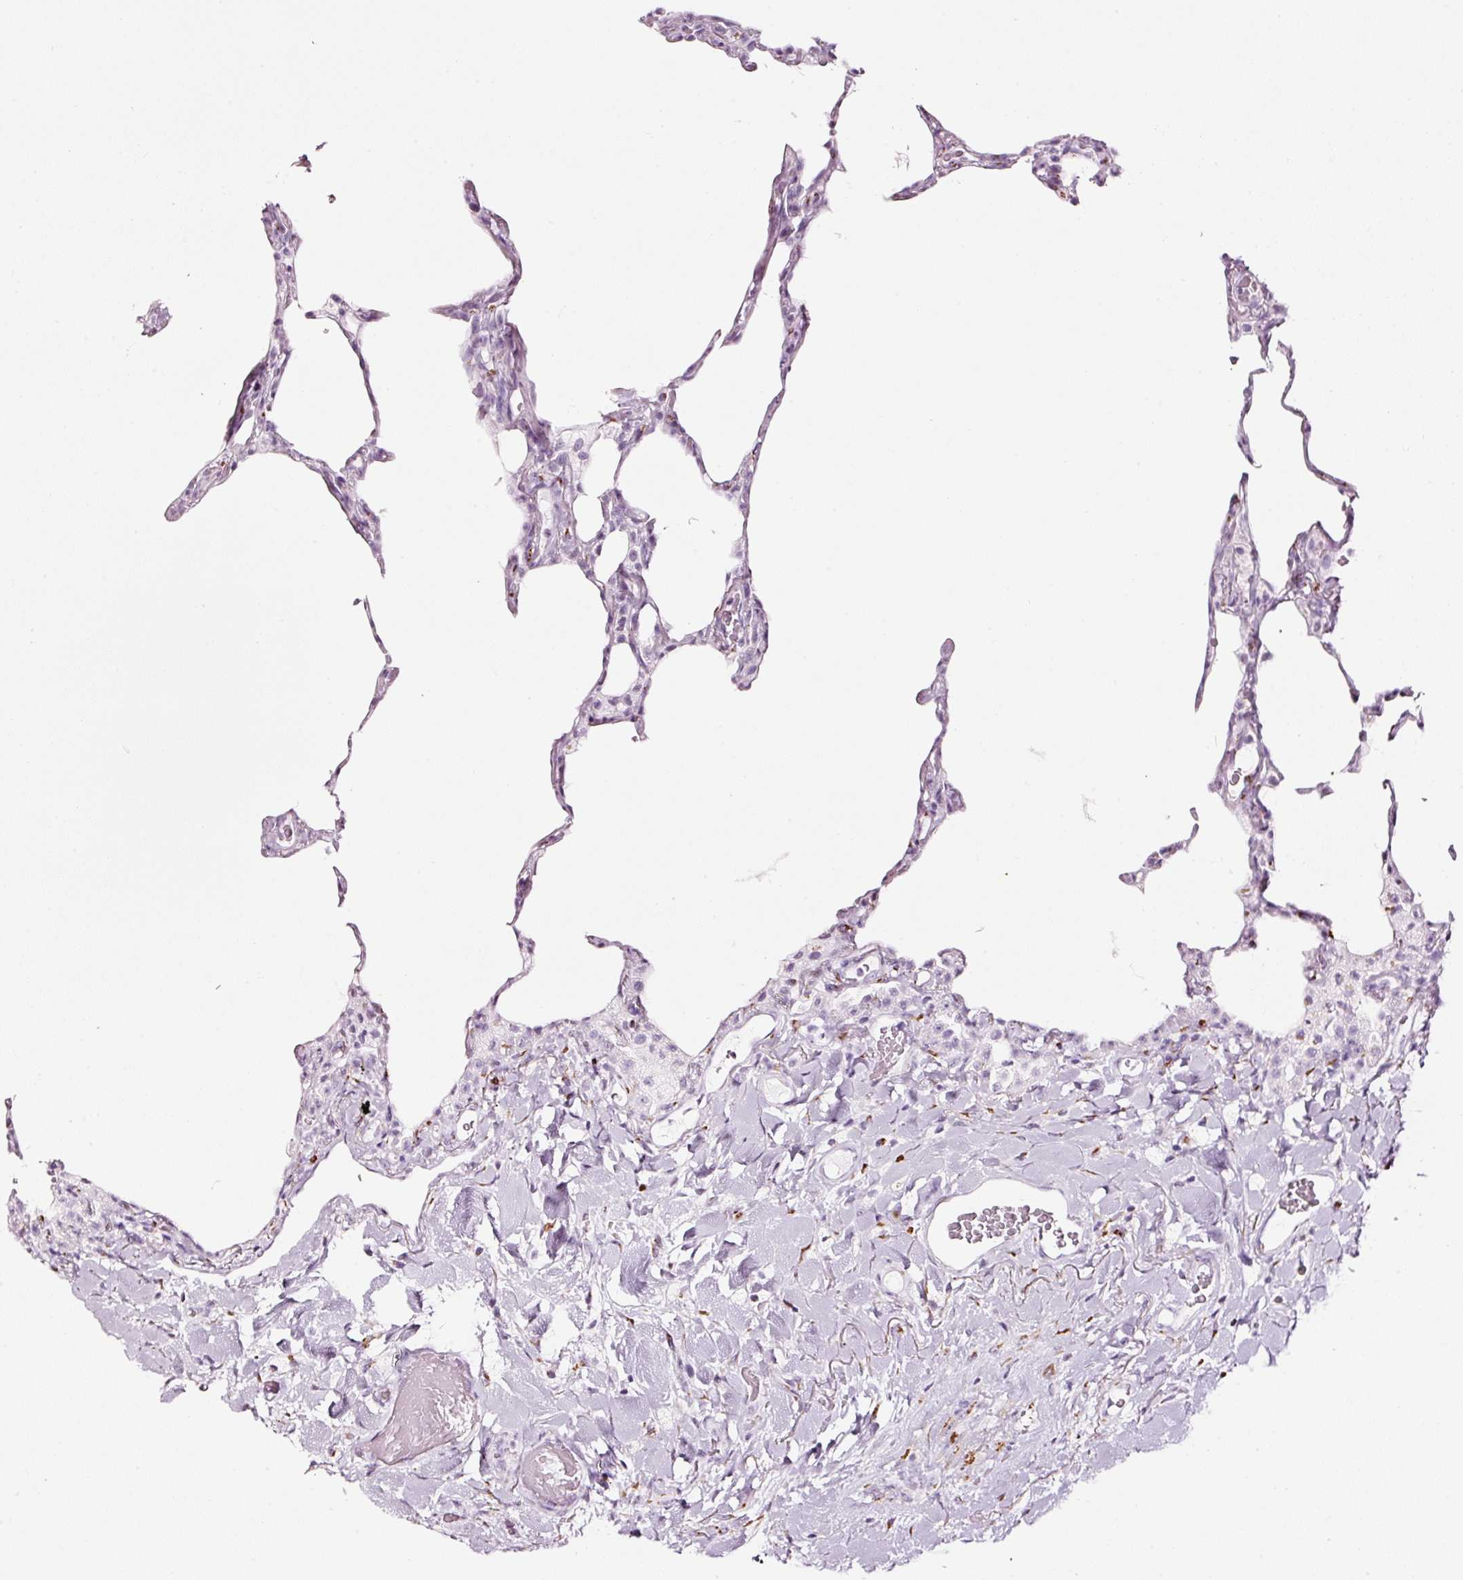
{"staining": {"intensity": "negative", "quantity": "none", "location": "none"}, "tissue": "lung", "cell_type": "Alveolar cells", "image_type": "normal", "snomed": [{"axis": "morphology", "description": "Normal tissue, NOS"}, {"axis": "topography", "description": "Lung"}], "caption": "The immunohistochemistry (IHC) histopathology image has no significant staining in alveolar cells of lung. The staining is performed using DAB (3,3'-diaminobenzidine) brown chromogen with nuclei counter-stained in using hematoxylin.", "gene": "SDF4", "patient": {"sex": "female", "age": 57}}